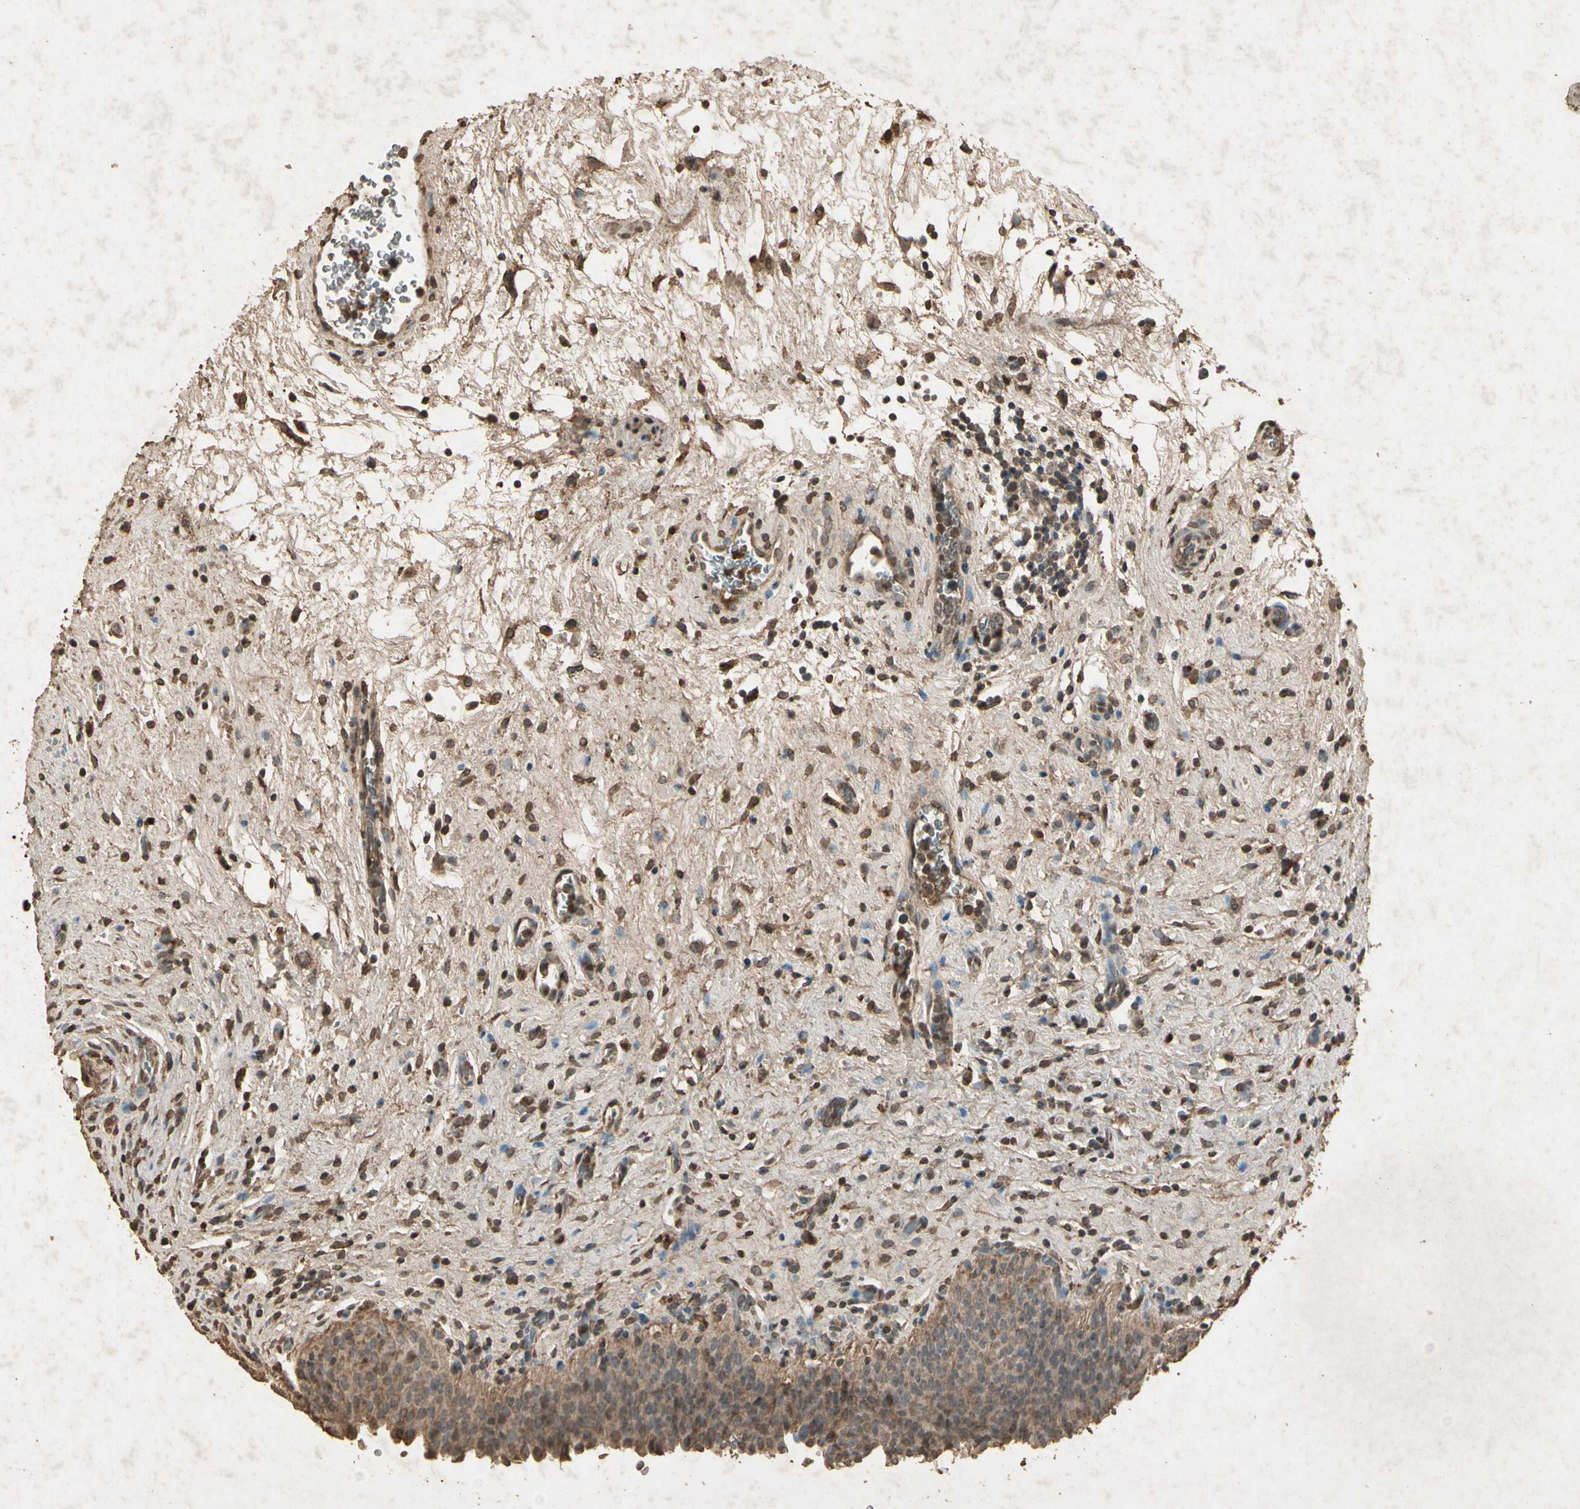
{"staining": {"intensity": "moderate", "quantity": ">75%", "location": "cytoplasmic/membranous"}, "tissue": "urinary bladder", "cell_type": "Urothelial cells", "image_type": "normal", "snomed": [{"axis": "morphology", "description": "Normal tissue, NOS"}, {"axis": "topography", "description": "Urinary bladder"}], "caption": "Protein staining shows moderate cytoplasmic/membranous staining in about >75% of urothelial cells in unremarkable urinary bladder.", "gene": "GC", "patient": {"sex": "male", "age": 51}}